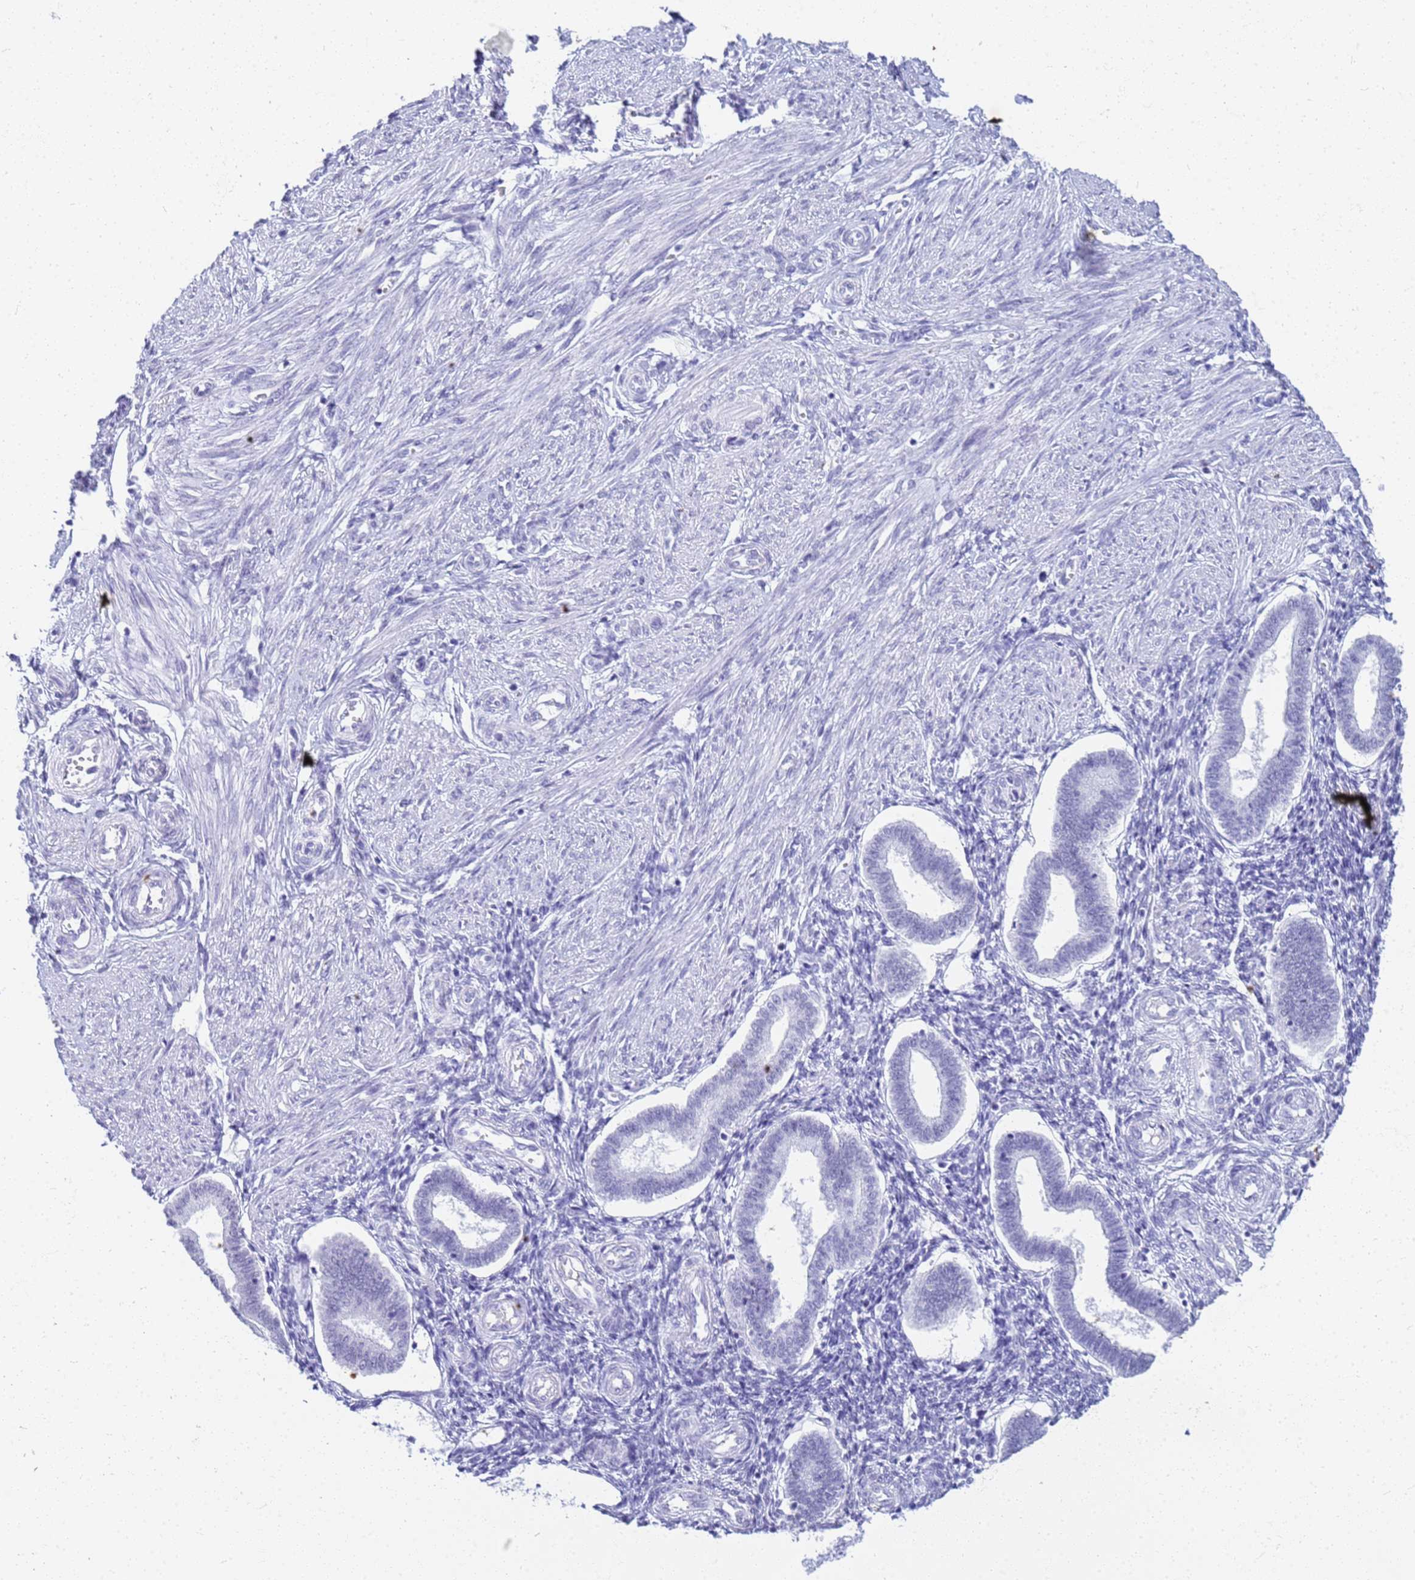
{"staining": {"intensity": "negative", "quantity": "none", "location": "none"}, "tissue": "endometrium", "cell_type": "Cells in endometrial stroma", "image_type": "normal", "snomed": [{"axis": "morphology", "description": "Normal tissue, NOS"}, {"axis": "topography", "description": "Endometrium"}], "caption": "Immunohistochemical staining of unremarkable endometrium shows no significant staining in cells in endometrial stroma.", "gene": "SLC7A9", "patient": {"sex": "female", "age": 24}}